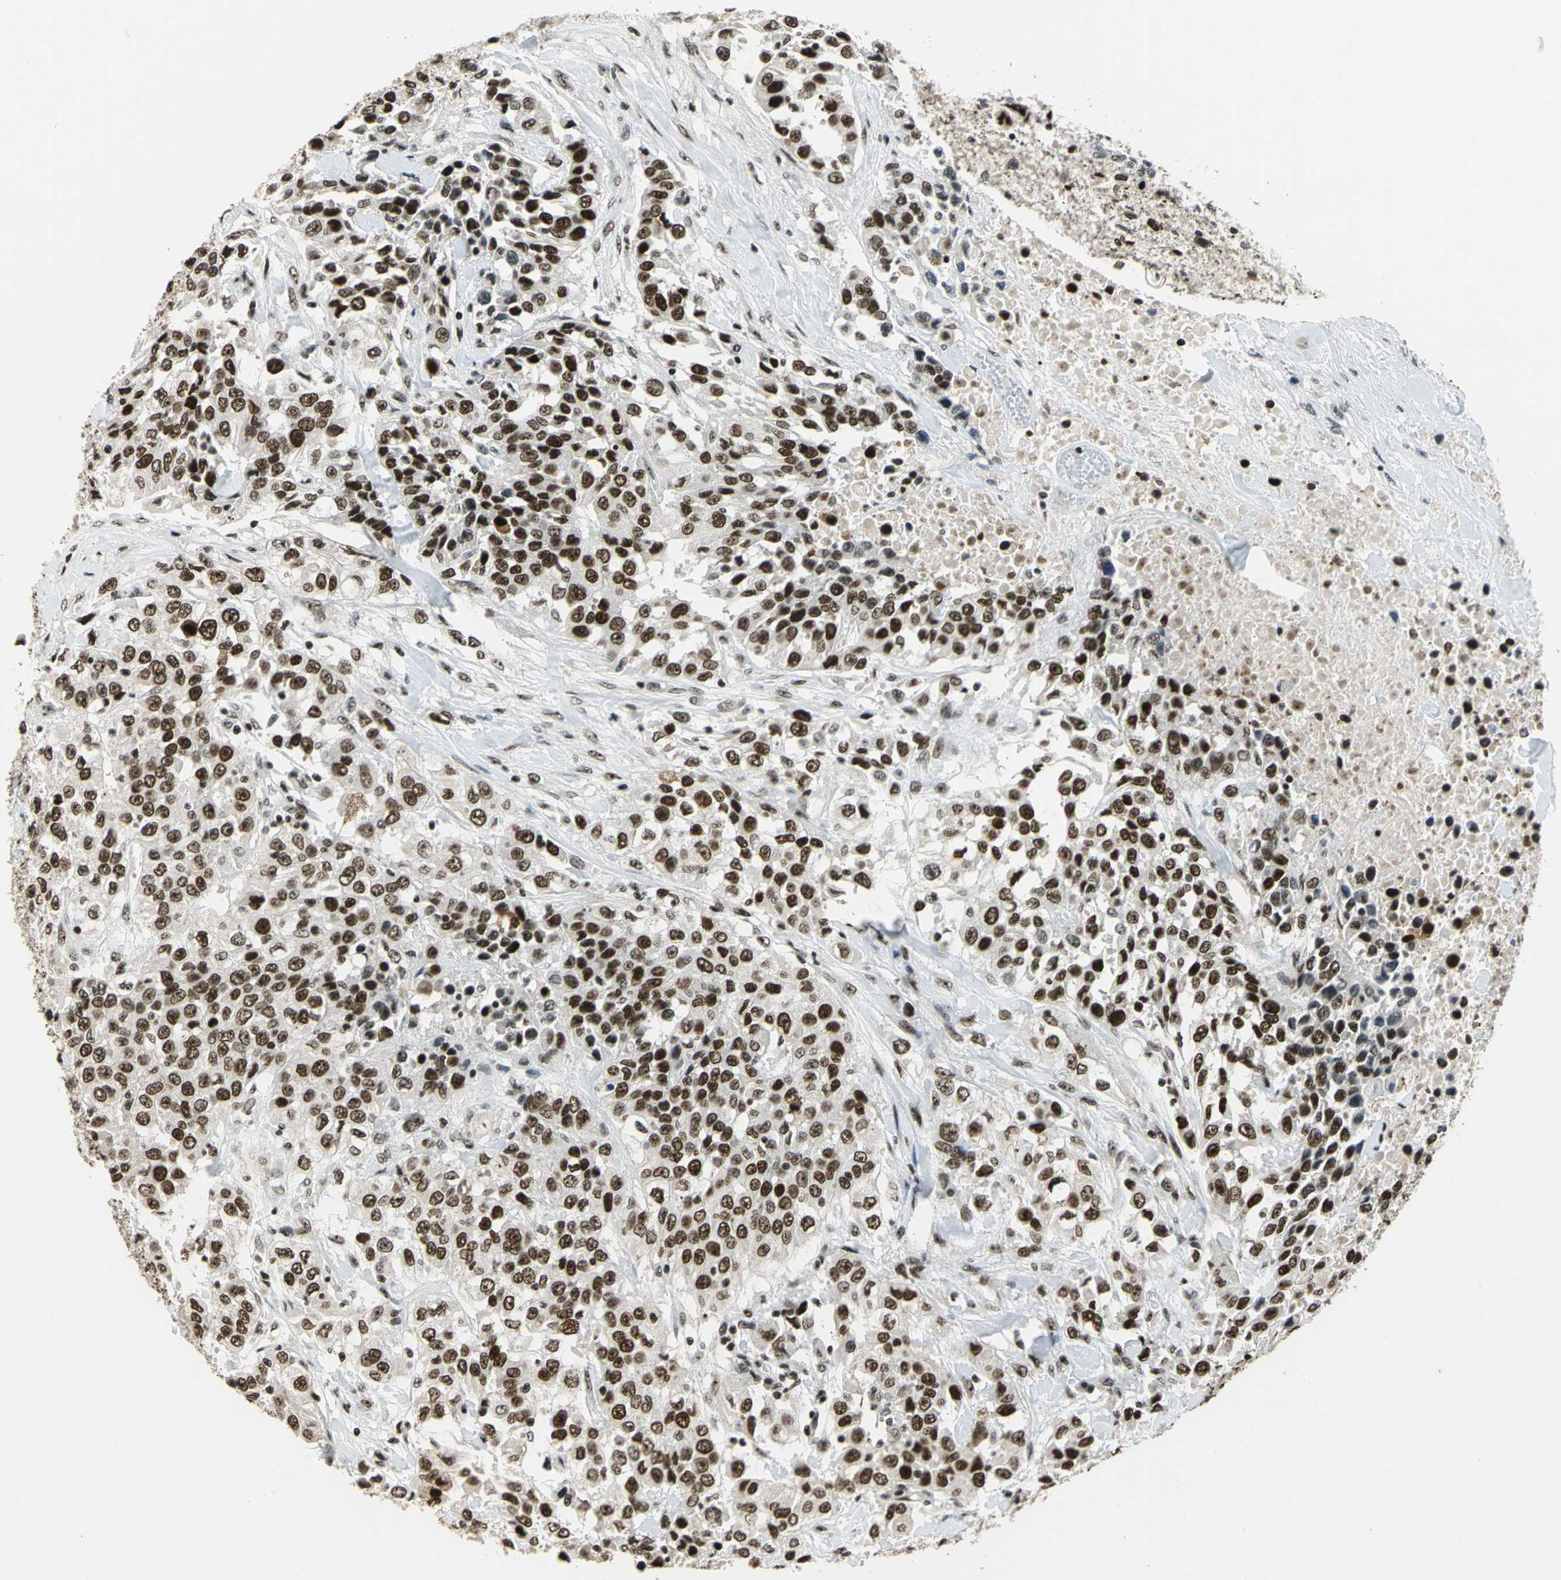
{"staining": {"intensity": "strong", "quantity": ">75%", "location": "nuclear"}, "tissue": "urothelial cancer", "cell_type": "Tumor cells", "image_type": "cancer", "snomed": [{"axis": "morphology", "description": "Urothelial carcinoma, High grade"}, {"axis": "topography", "description": "Urinary bladder"}], "caption": "Strong nuclear positivity for a protein is identified in about >75% of tumor cells of urothelial carcinoma (high-grade) using IHC.", "gene": "UBTF", "patient": {"sex": "female", "age": 80}}